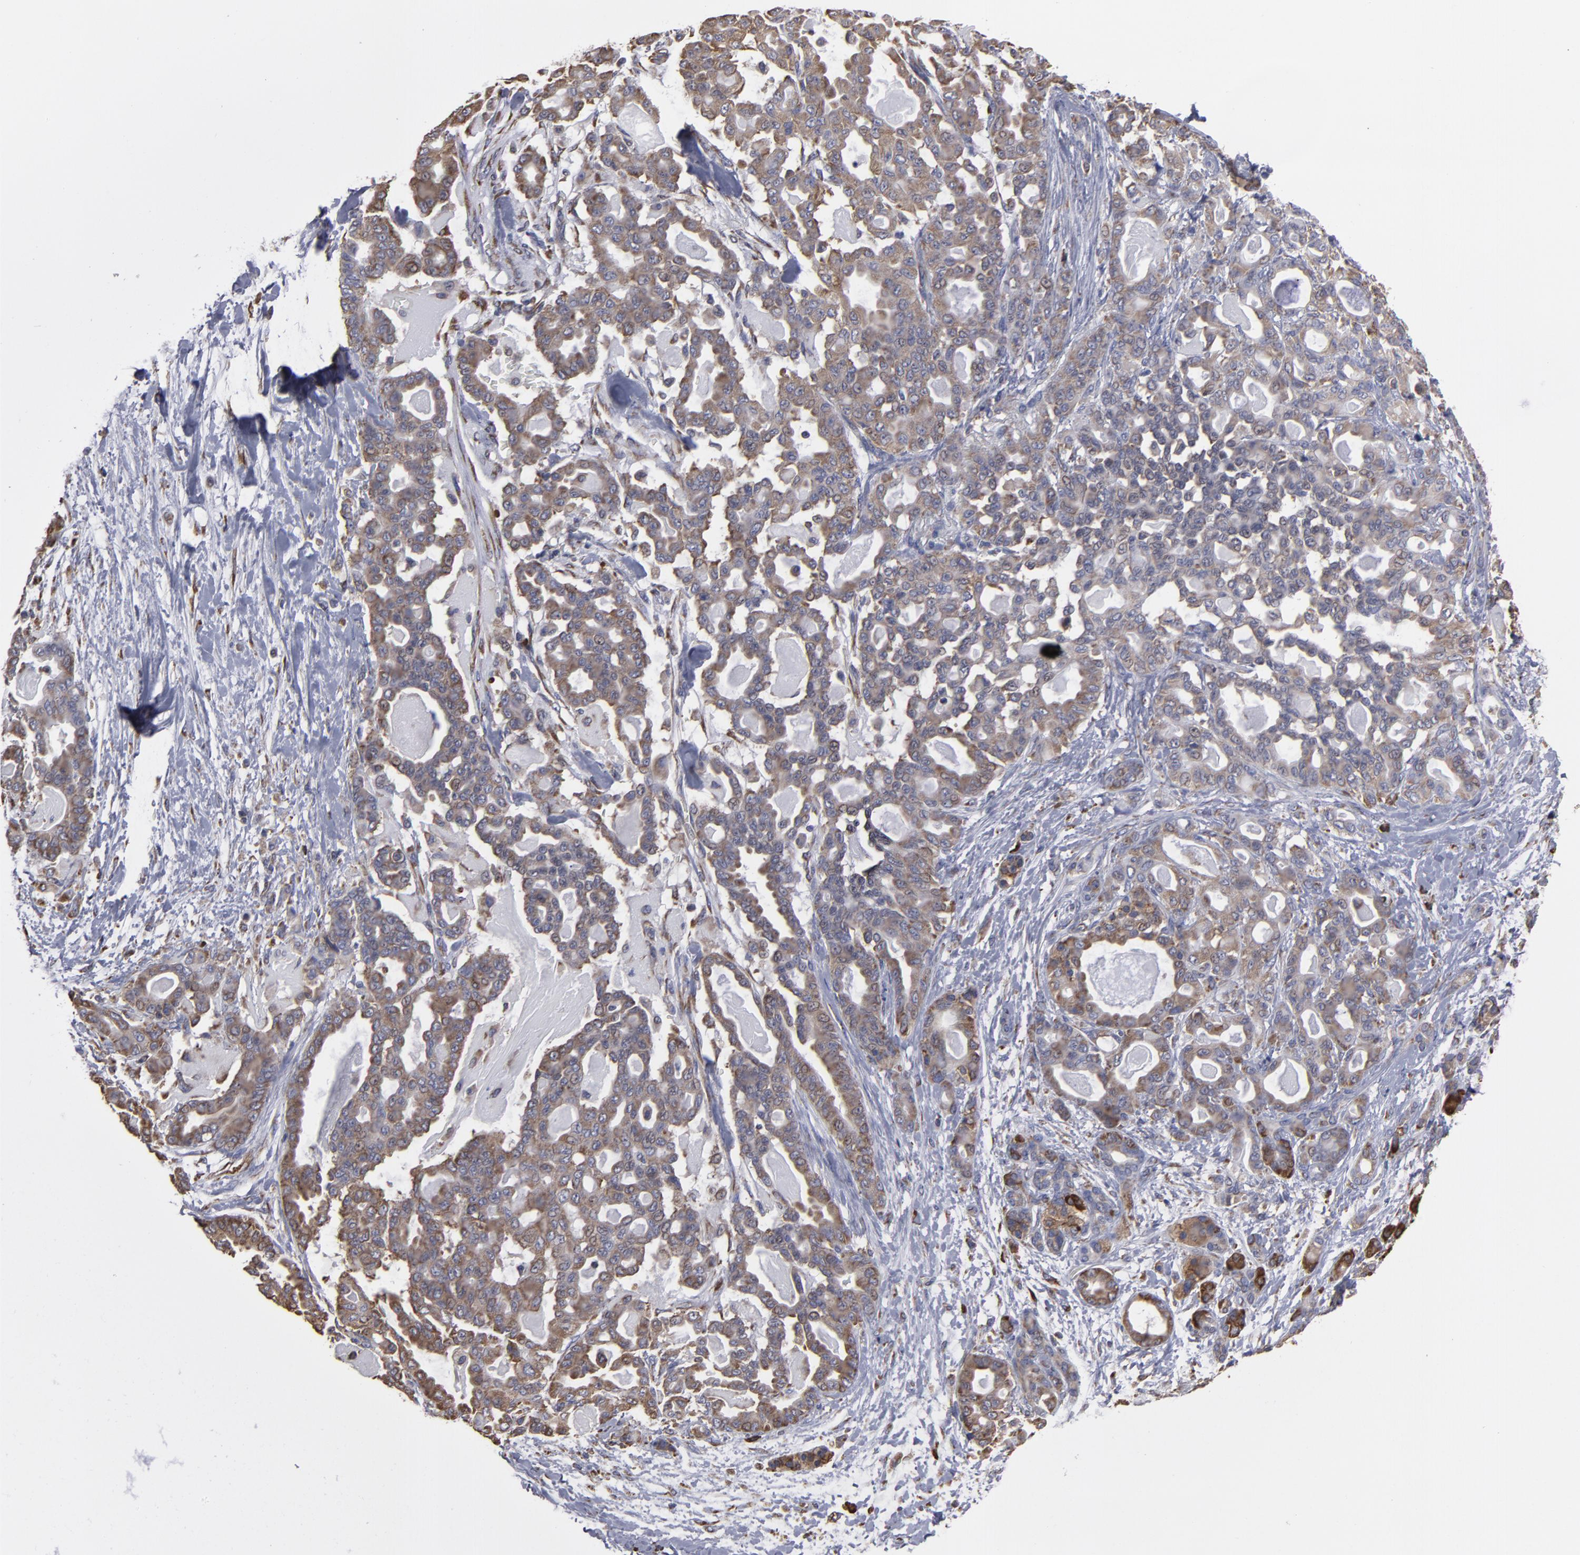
{"staining": {"intensity": "moderate", "quantity": ">75%", "location": "cytoplasmic/membranous"}, "tissue": "pancreatic cancer", "cell_type": "Tumor cells", "image_type": "cancer", "snomed": [{"axis": "morphology", "description": "Adenocarcinoma, NOS"}, {"axis": "topography", "description": "Pancreas"}], "caption": "About >75% of tumor cells in adenocarcinoma (pancreatic) show moderate cytoplasmic/membranous protein staining as visualized by brown immunohistochemical staining.", "gene": "SND1", "patient": {"sex": "male", "age": 63}}